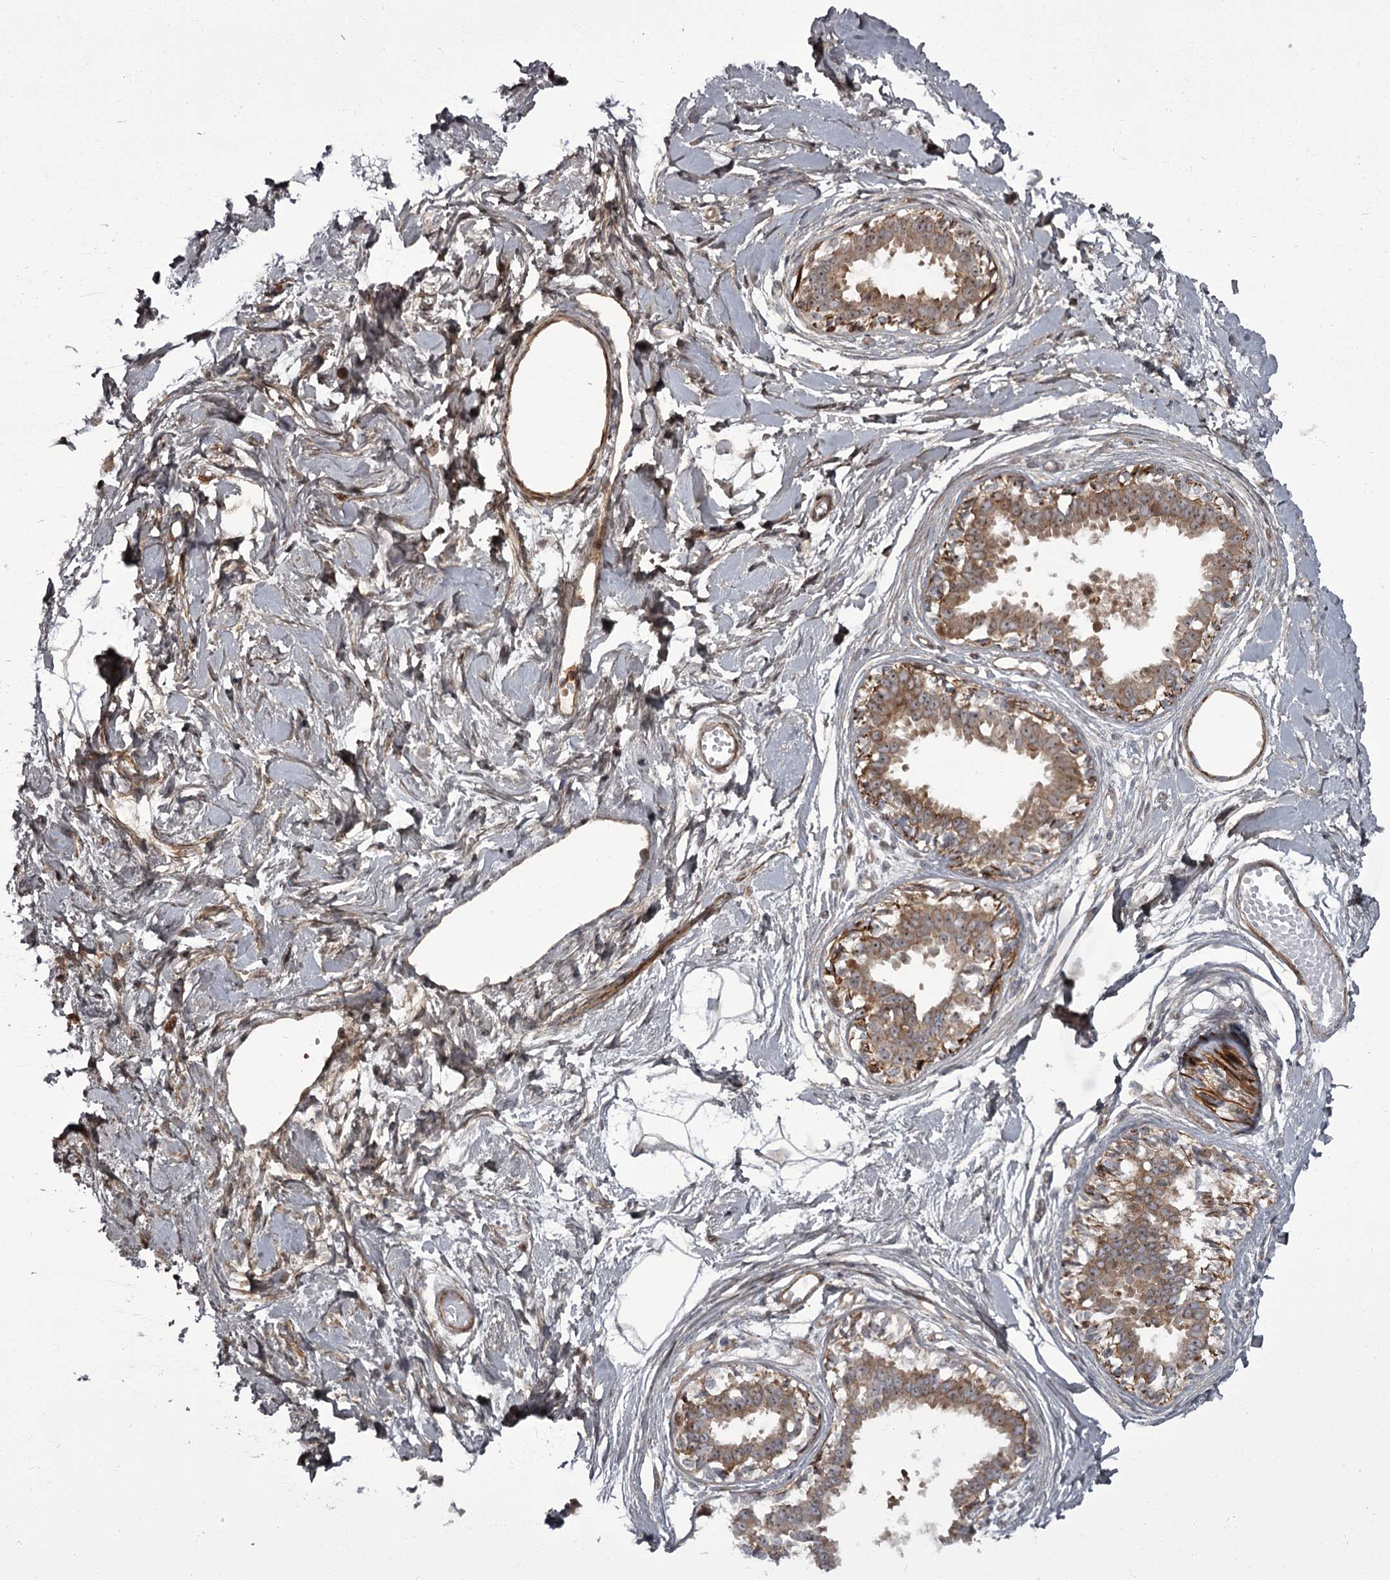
{"staining": {"intensity": "negative", "quantity": "none", "location": "none"}, "tissue": "breast", "cell_type": "Adipocytes", "image_type": "normal", "snomed": [{"axis": "morphology", "description": "Normal tissue, NOS"}, {"axis": "topography", "description": "Breast"}], "caption": "The photomicrograph displays no staining of adipocytes in normal breast. The staining is performed using DAB (3,3'-diaminobenzidine) brown chromogen with nuclei counter-stained in using hematoxylin.", "gene": "THAP9", "patient": {"sex": "female", "age": 45}}